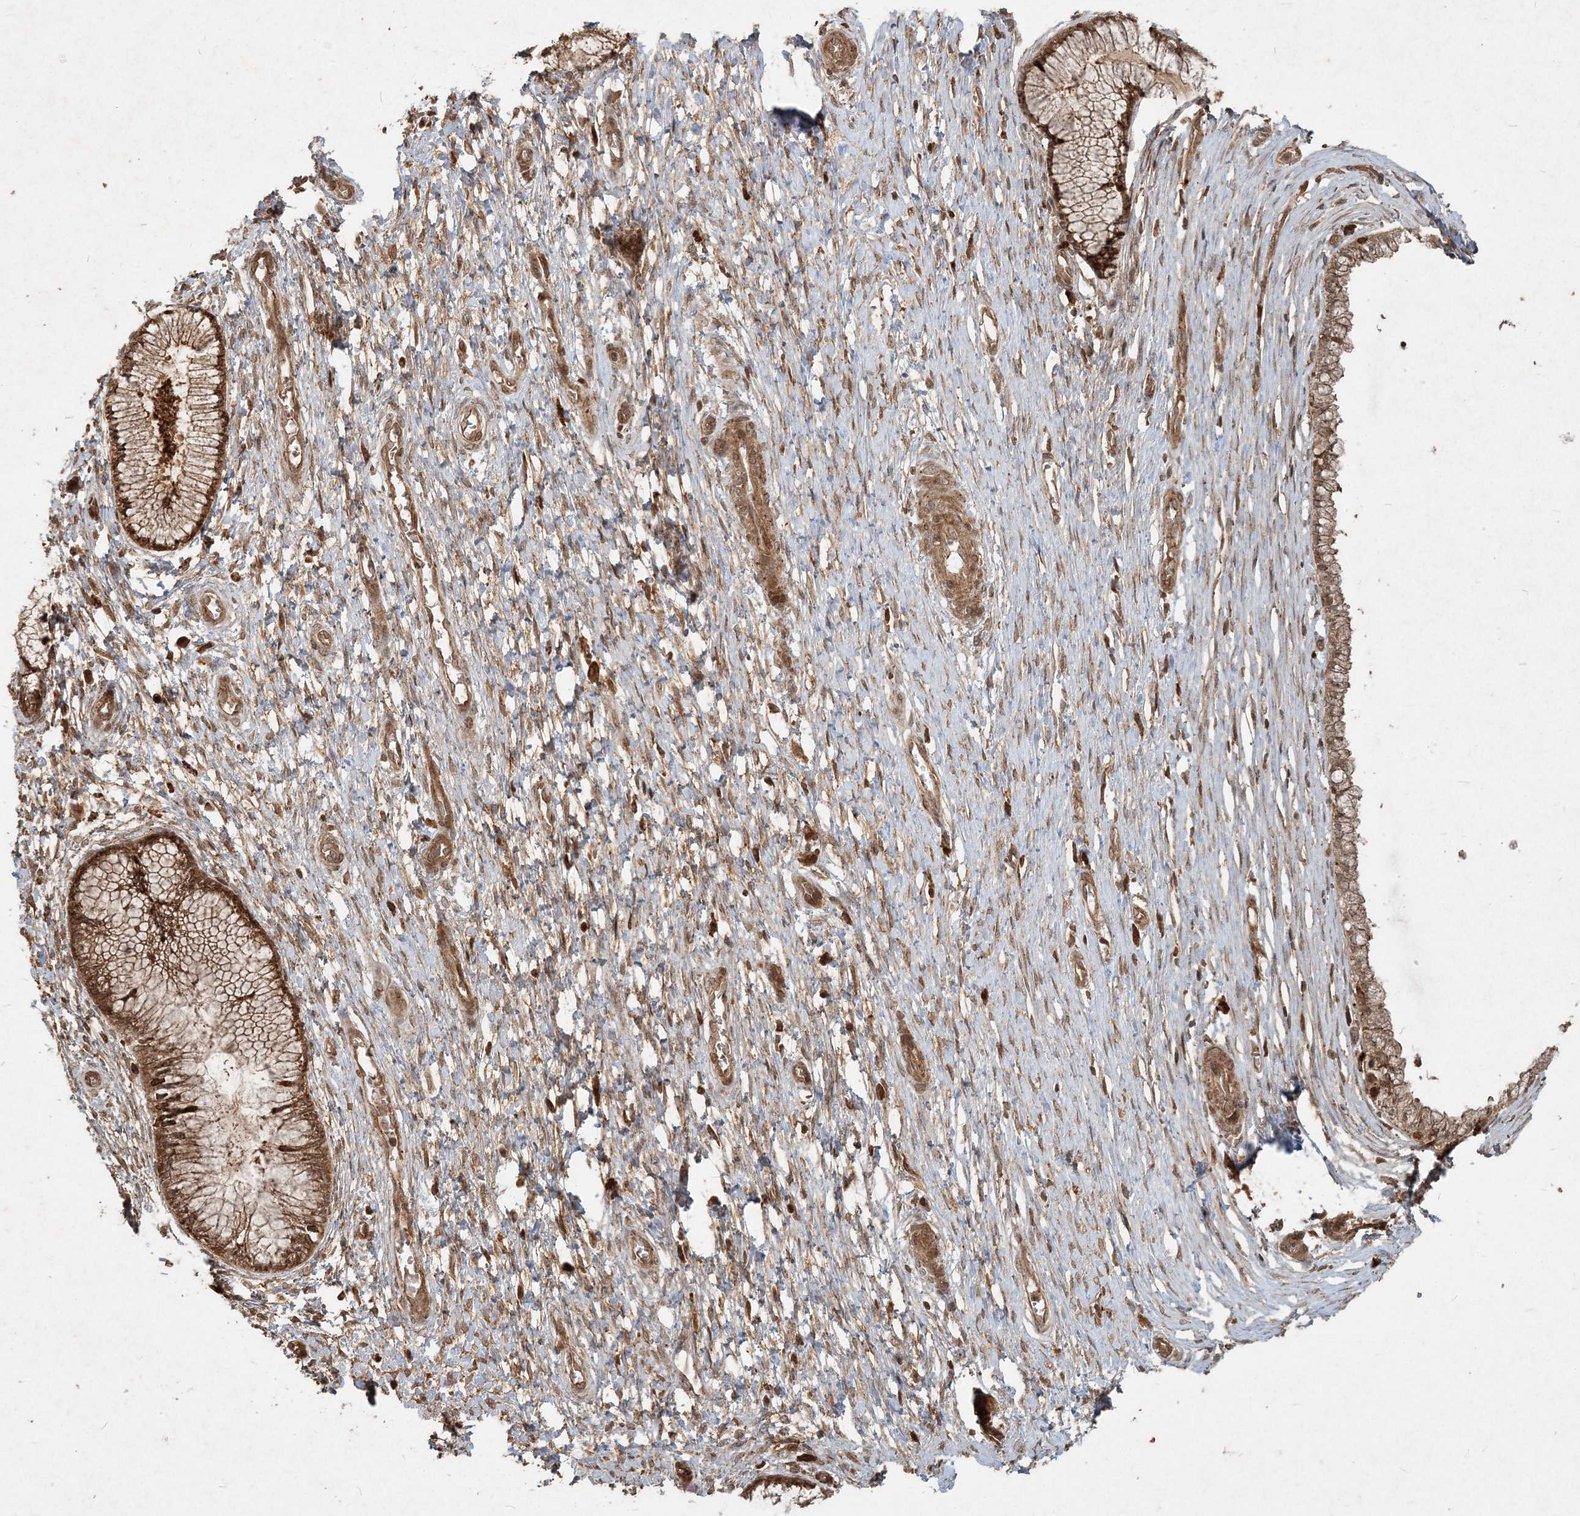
{"staining": {"intensity": "moderate", "quantity": ">75%", "location": "cytoplasmic/membranous,nuclear"}, "tissue": "cervix", "cell_type": "Glandular cells", "image_type": "normal", "snomed": [{"axis": "morphology", "description": "Normal tissue, NOS"}, {"axis": "topography", "description": "Cervix"}], "caption": "This histopathology image reveals immunohistochemistry (IHC) staining of benign human cervix, with medium moderate cytoplasmic/membranous,nuclear staining in about >75% of glandular cells.", "gene": "NARS1", "patient": {"sex": "female", "age": 55}}